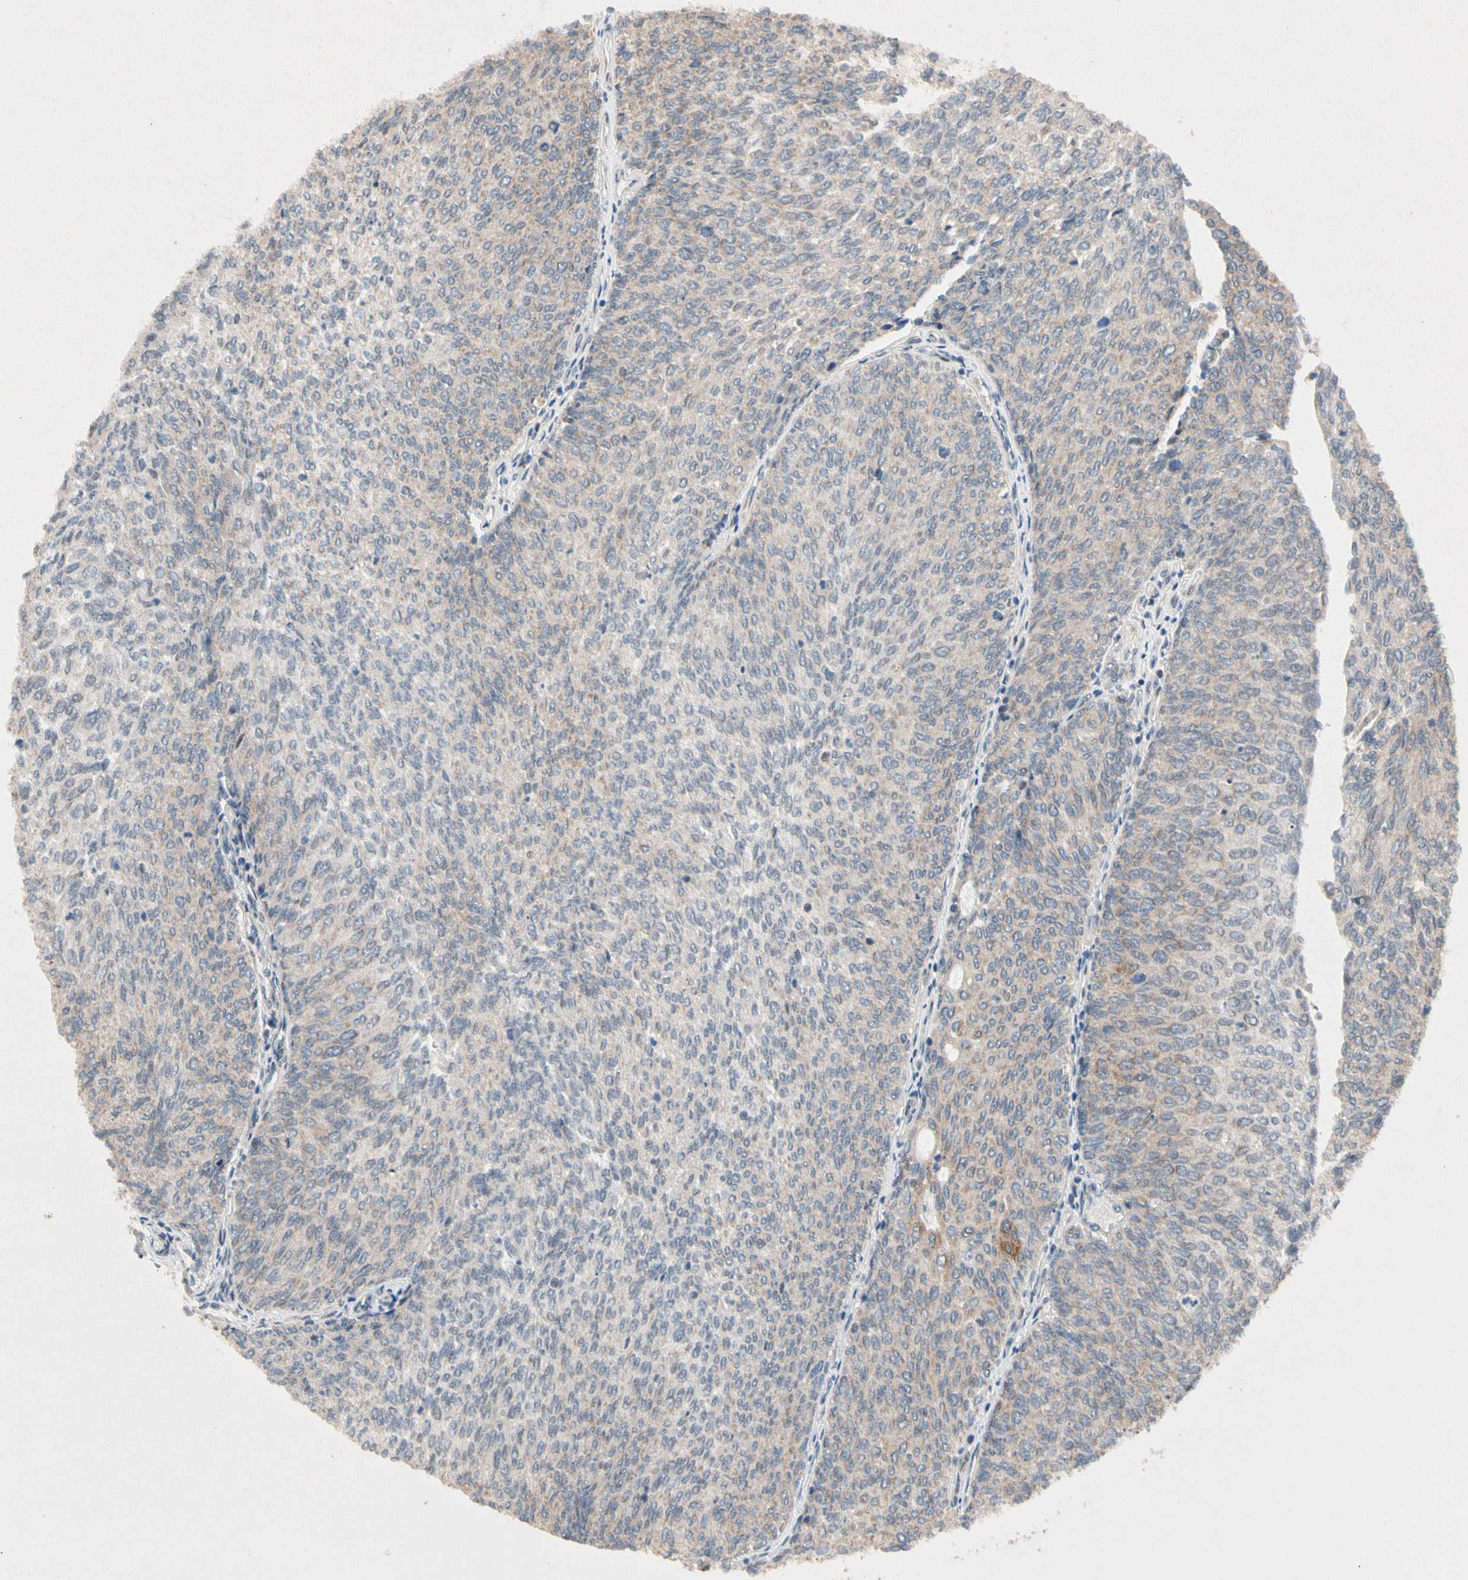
{"staining": {"intensity": "weak", "quantity": ">75%", "location": "cytoplasmic/membranous"}, "tissue": "urothelial cancer", "cell_type": "Tumor cells", "image_type": "cancer", "snomed": [{"axis": "morphology", "description": "Urothelial carcinoma, Low grade"}, {"axis": "topography", "description": "Urinary bladder"}], "caption": "Urothelial carcinoma (low-grade) stained for a protein (brown) shows weak cytoplasmic/membranous positive positivity in about >75% of tumor cells.", "gene": "KHDC4", "patient": {"sex": "female", "age": 79}}